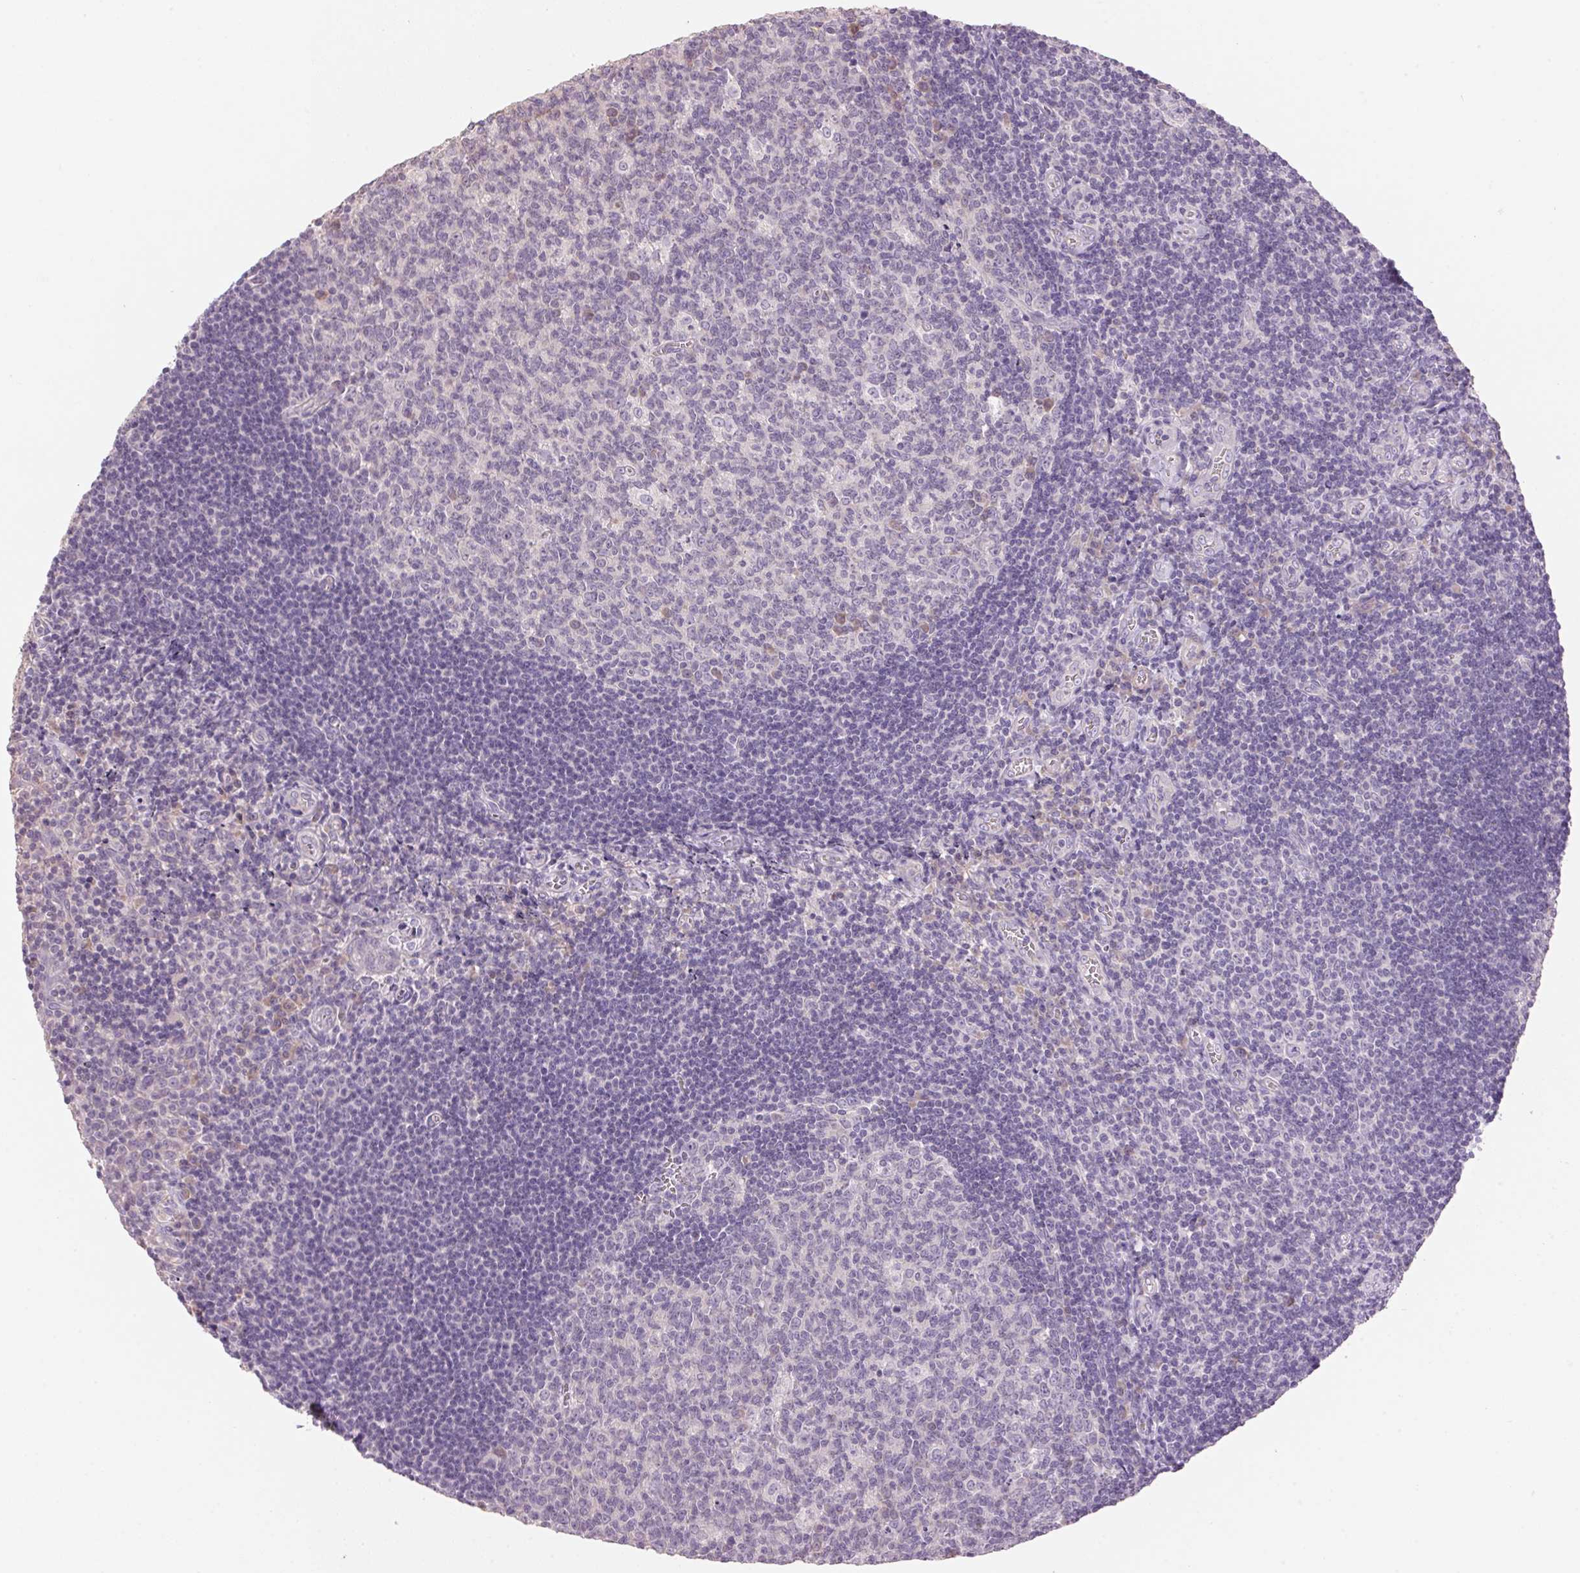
{"staining": {"intensity": "negative", "quantity": "none", "location": "none"}, "tissue": "tonsil", "cell_type": "Germinal center cells", "image_type": "normal", "snomed": [{"axis": "morphology", "description": "Normal tissue, NOS"}, {"axis": "morphology", "description": "Inflammation, NOS"}, {"axis": "topography", "description": "Tonsil"}], "caption": "DAB immunohistochemical staining of unremarkable human tonsil reveals no significant staining in germinal center cells.", "gene": "LYZL6", "patient": {"sex": "female", "age": 31}}